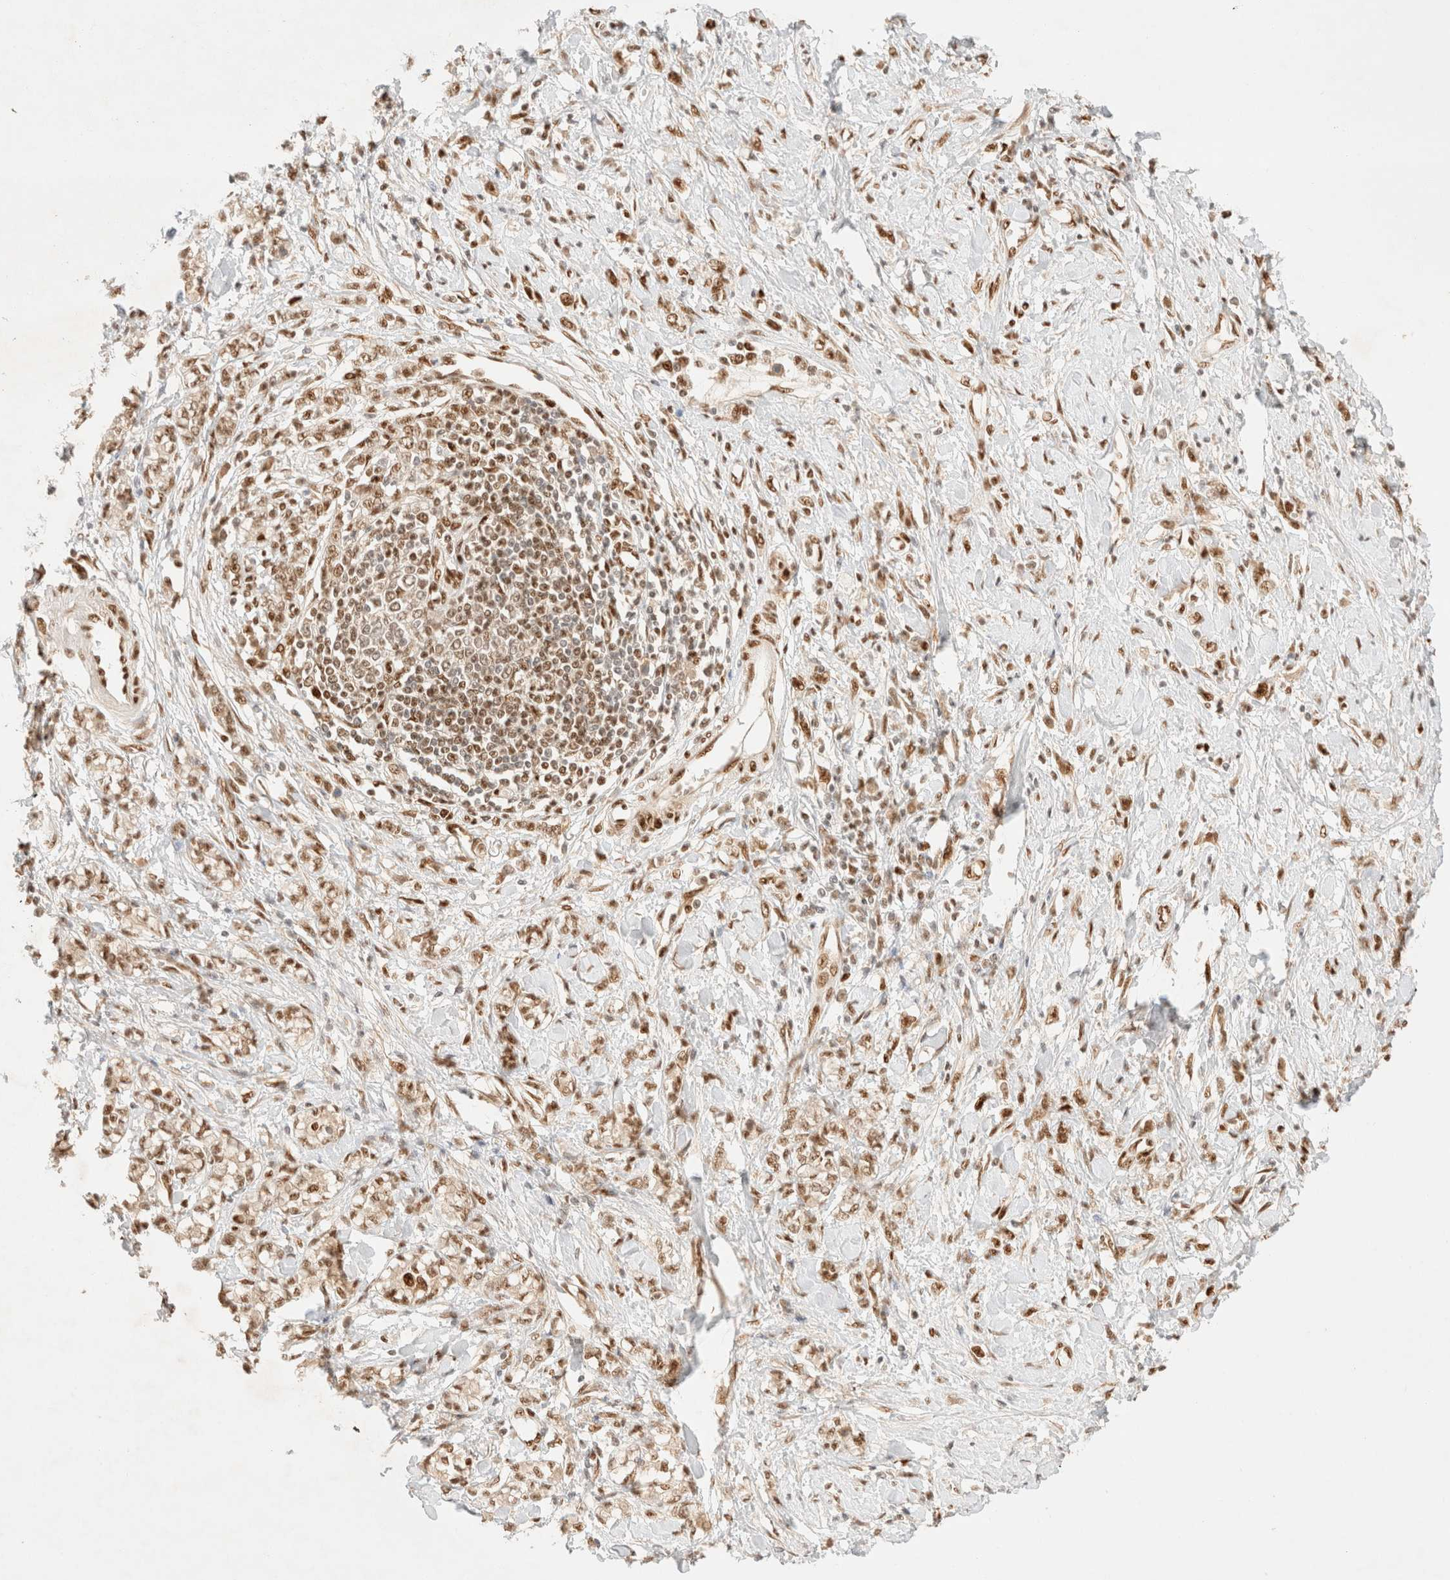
{"staining": {"intensity": "moderate", "quantity": ">75%", "location": "nuclear"}, "tissue": "stomach cancer", "cell_type": "Tumor cells", "image_type": "cancer", "snomed": [{"axis": "morphology", "description": "Adenocarcinoma, NOS"}, {"axis": "topography", "description": "Stomach"}], "caption": "There is medium levels of moderate nuclear staining in tumor cells of stomach cancer, as demonstrated by immunohistochemical staining (brown color).", "gene": "ZNF768", "patient": {"sex": "female", "age": 76}}